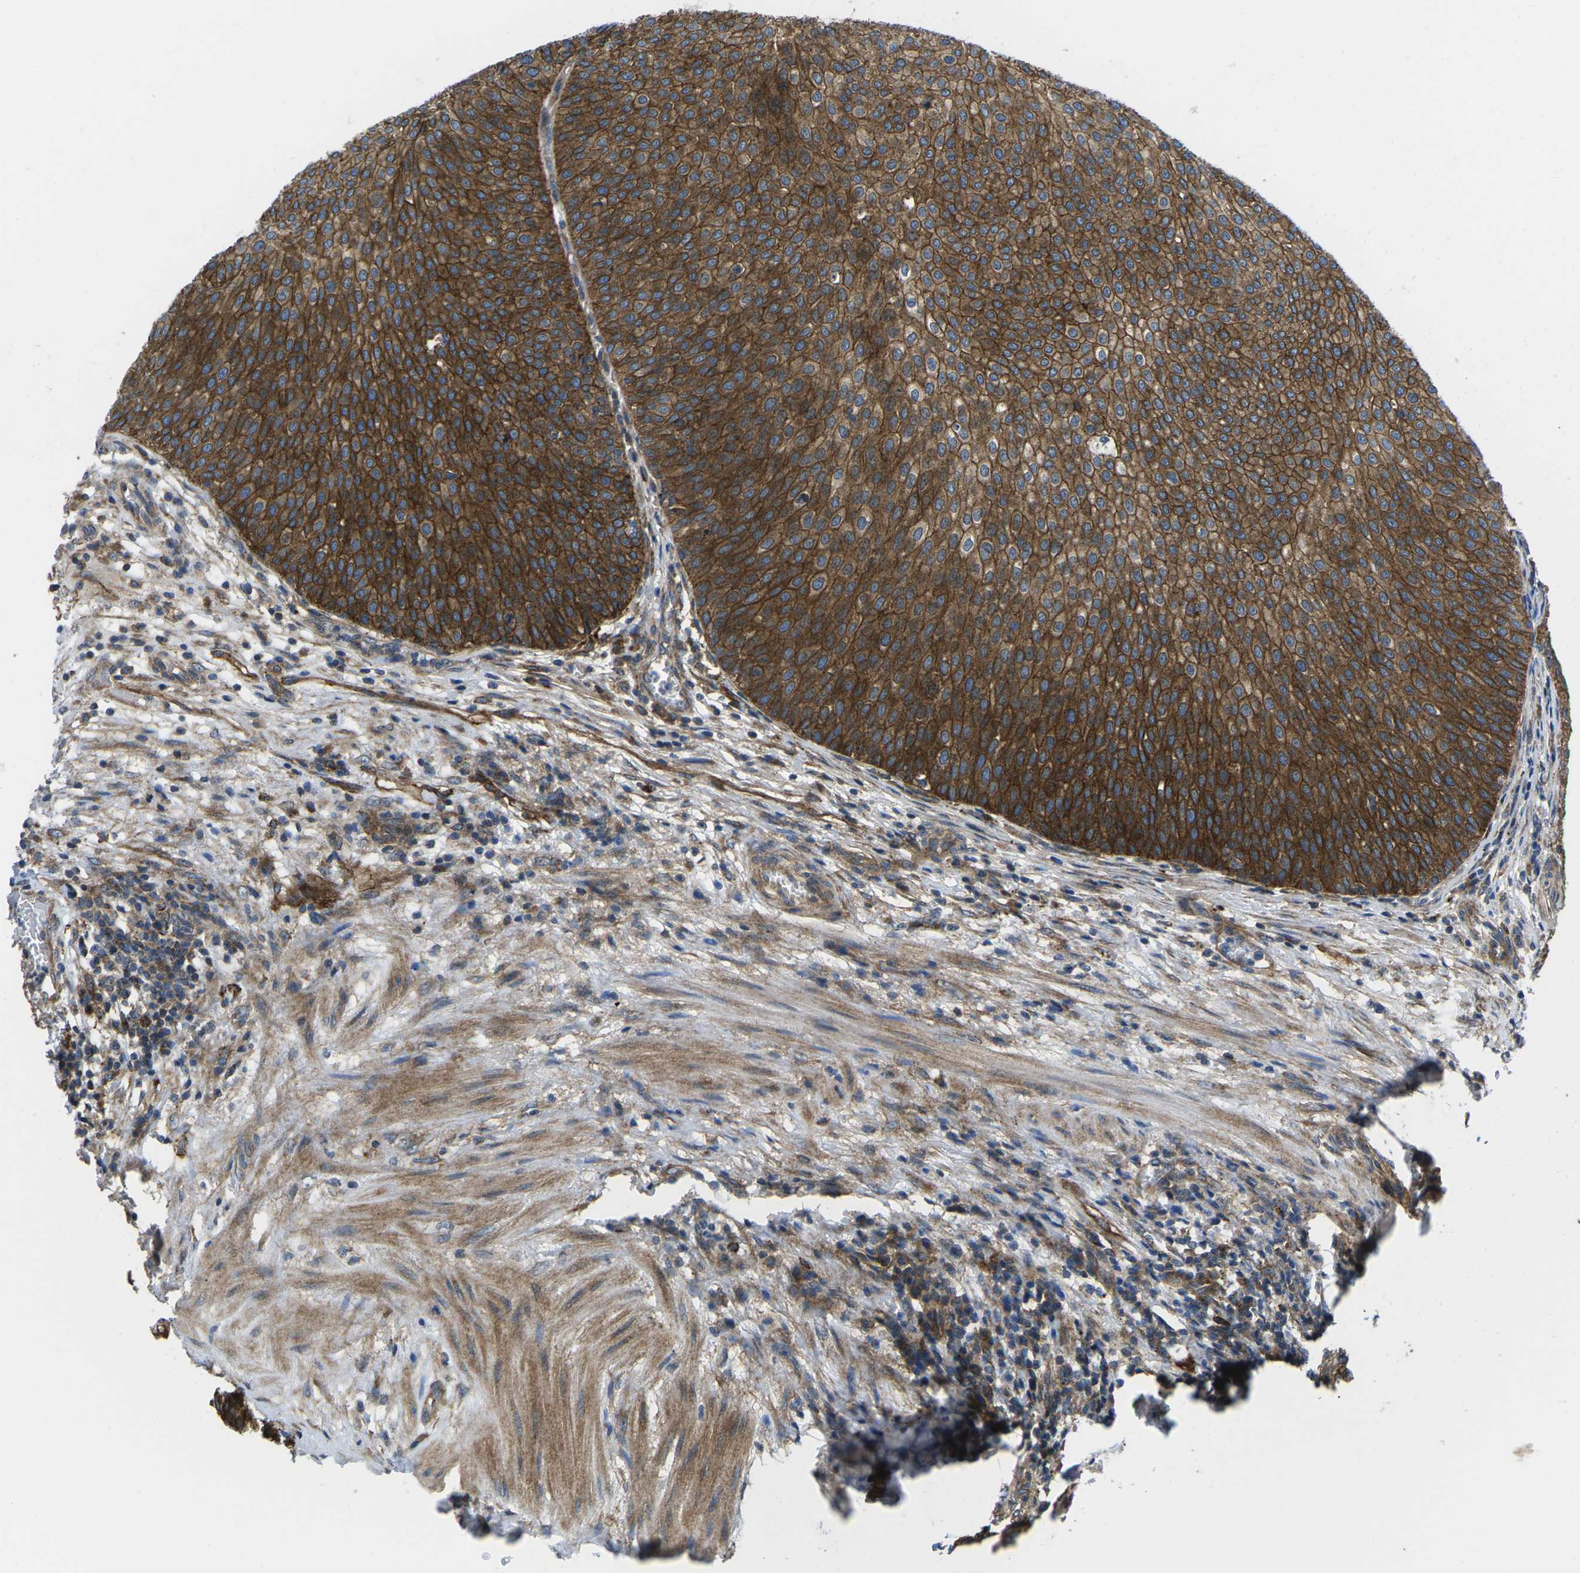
{"staining": {"intensity": "strong", "quantity": ">75%", "location": "cytoplasmic/membranous"}, "tissue": "urothelial cancer", "cell_type": "Tumor cells", "image_type": "cancer", "snomed": [{"axis": "morphology", "description": "Urothelial carcinoma, Low grade"}, {"axis": "topography", "description": "Smooth muscle"}, {"axis": "topography", "description": "Urinary bladder"}], "caption": "Immunohistochemistry (IHC) image of neoplastic tissue: human low-grade urothelial carcinoma stained using immunohistochemistry shows high levels of strong protein expression localized specifically in the cytoplasmic/membranous of tumor cells, appearing as a cytoplasmic/membranous brown color.", "gene": "DLG1", "patient": {"sex": "male", "age": 60}}